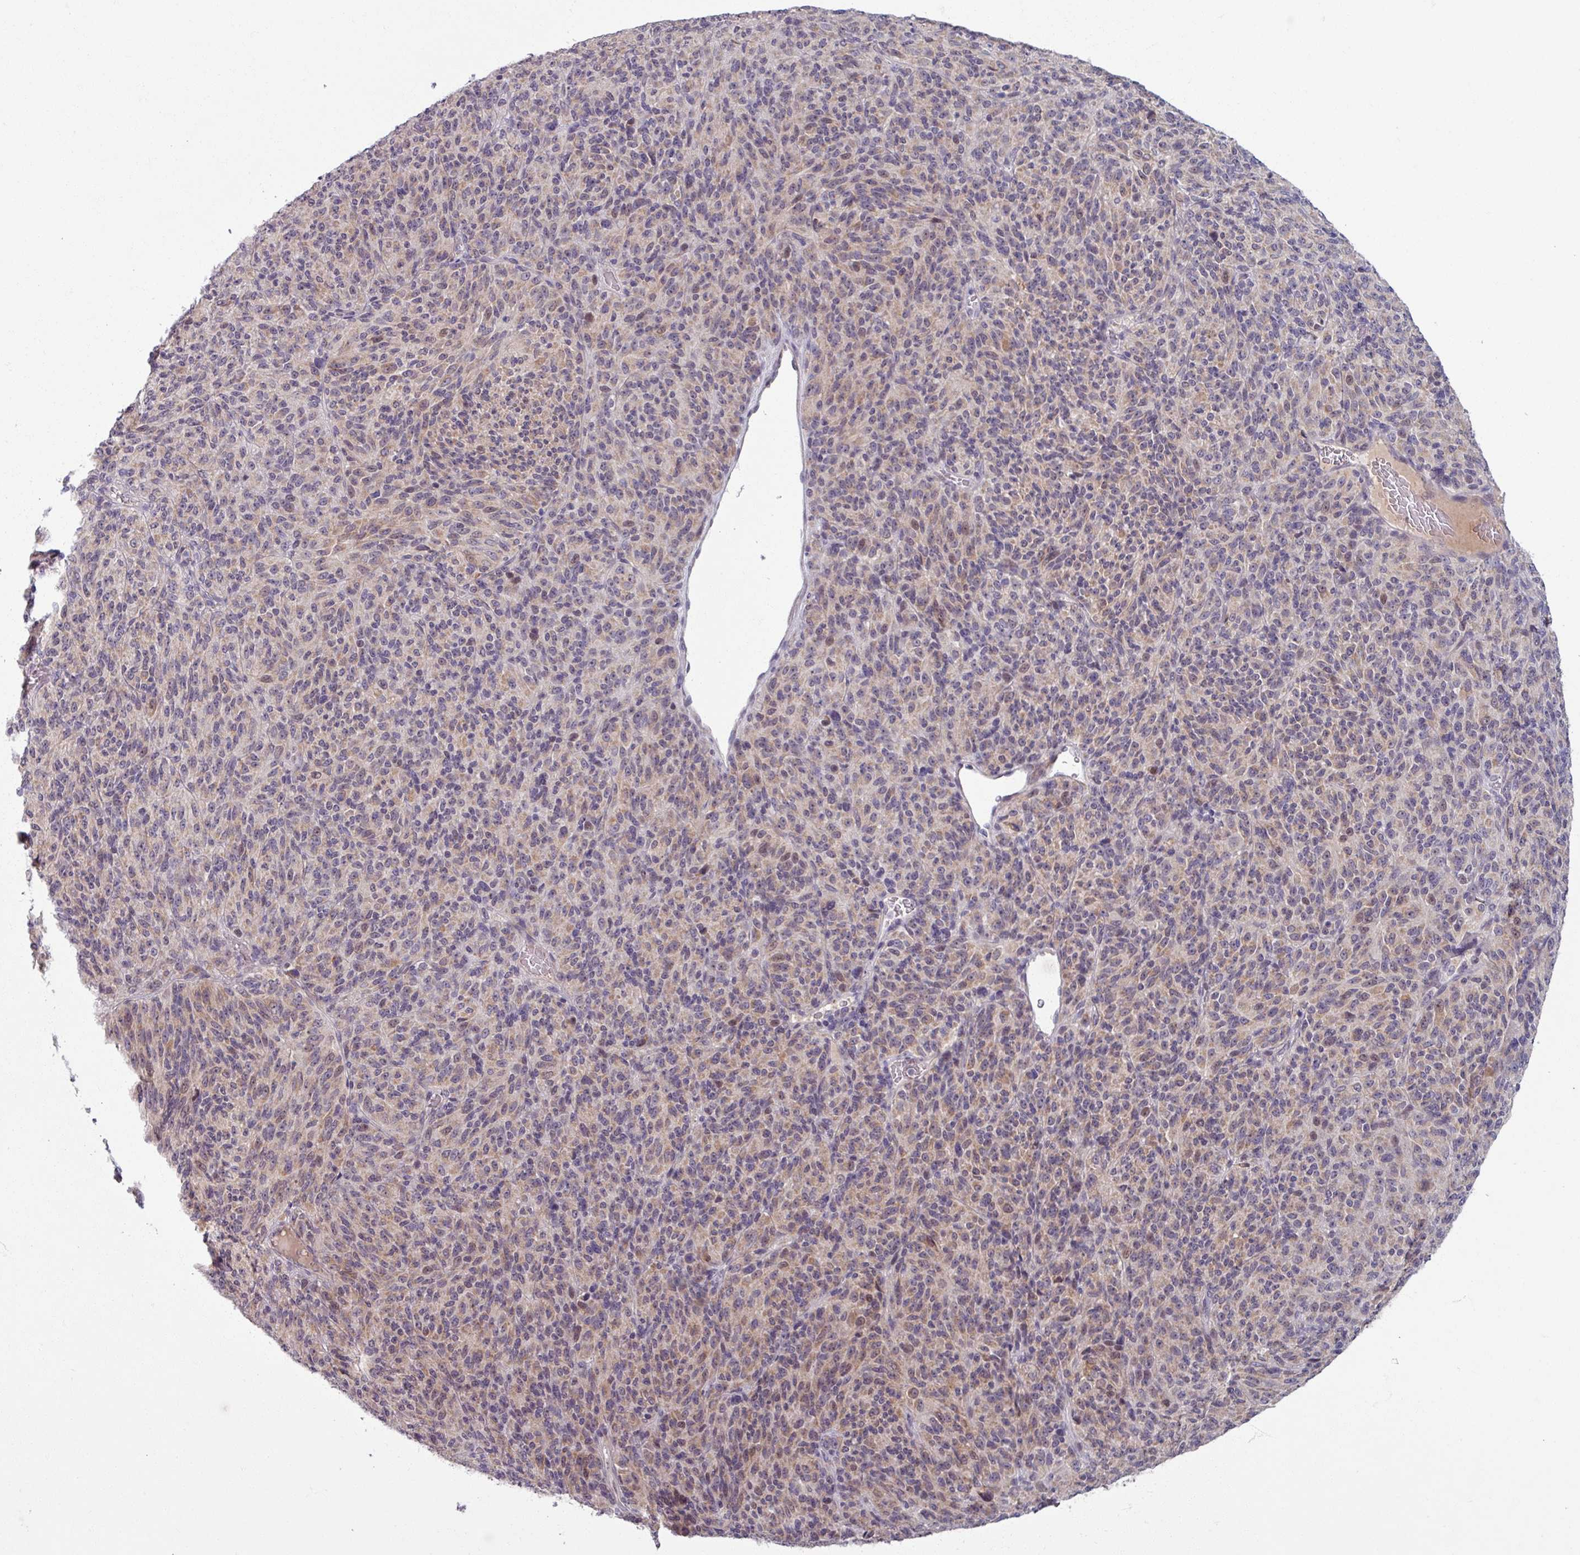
{"staining": {"intensity": "weak", "quantity": "25%-75%", "location": "cytoplasmic/membranous,nuclear"}, "tissue": "melanoma", "cell_type": "Tumor cells", "image_type": "cancer", "snomed": [{"axis": "morphology", "description": "Malignant melanoma, Metastatic site"}, {"axis": "topography", "description": "Brain"}], "caption": "DAB (3,3'-diaminobenzidine) immunohistochemical staining of melanoma displays weak cytoplasmic/membranous and nuclear protein positivity in about 25%-75% of tumor cells. The staining is performed using DAB (3,3'-diaminobenzidine) brown chromogen to label protein expression. The nuclei are counter-stained blue using hematoxylin.", "gene": "OGFOD3", "patient": {"sex": "female", "age": 56}}